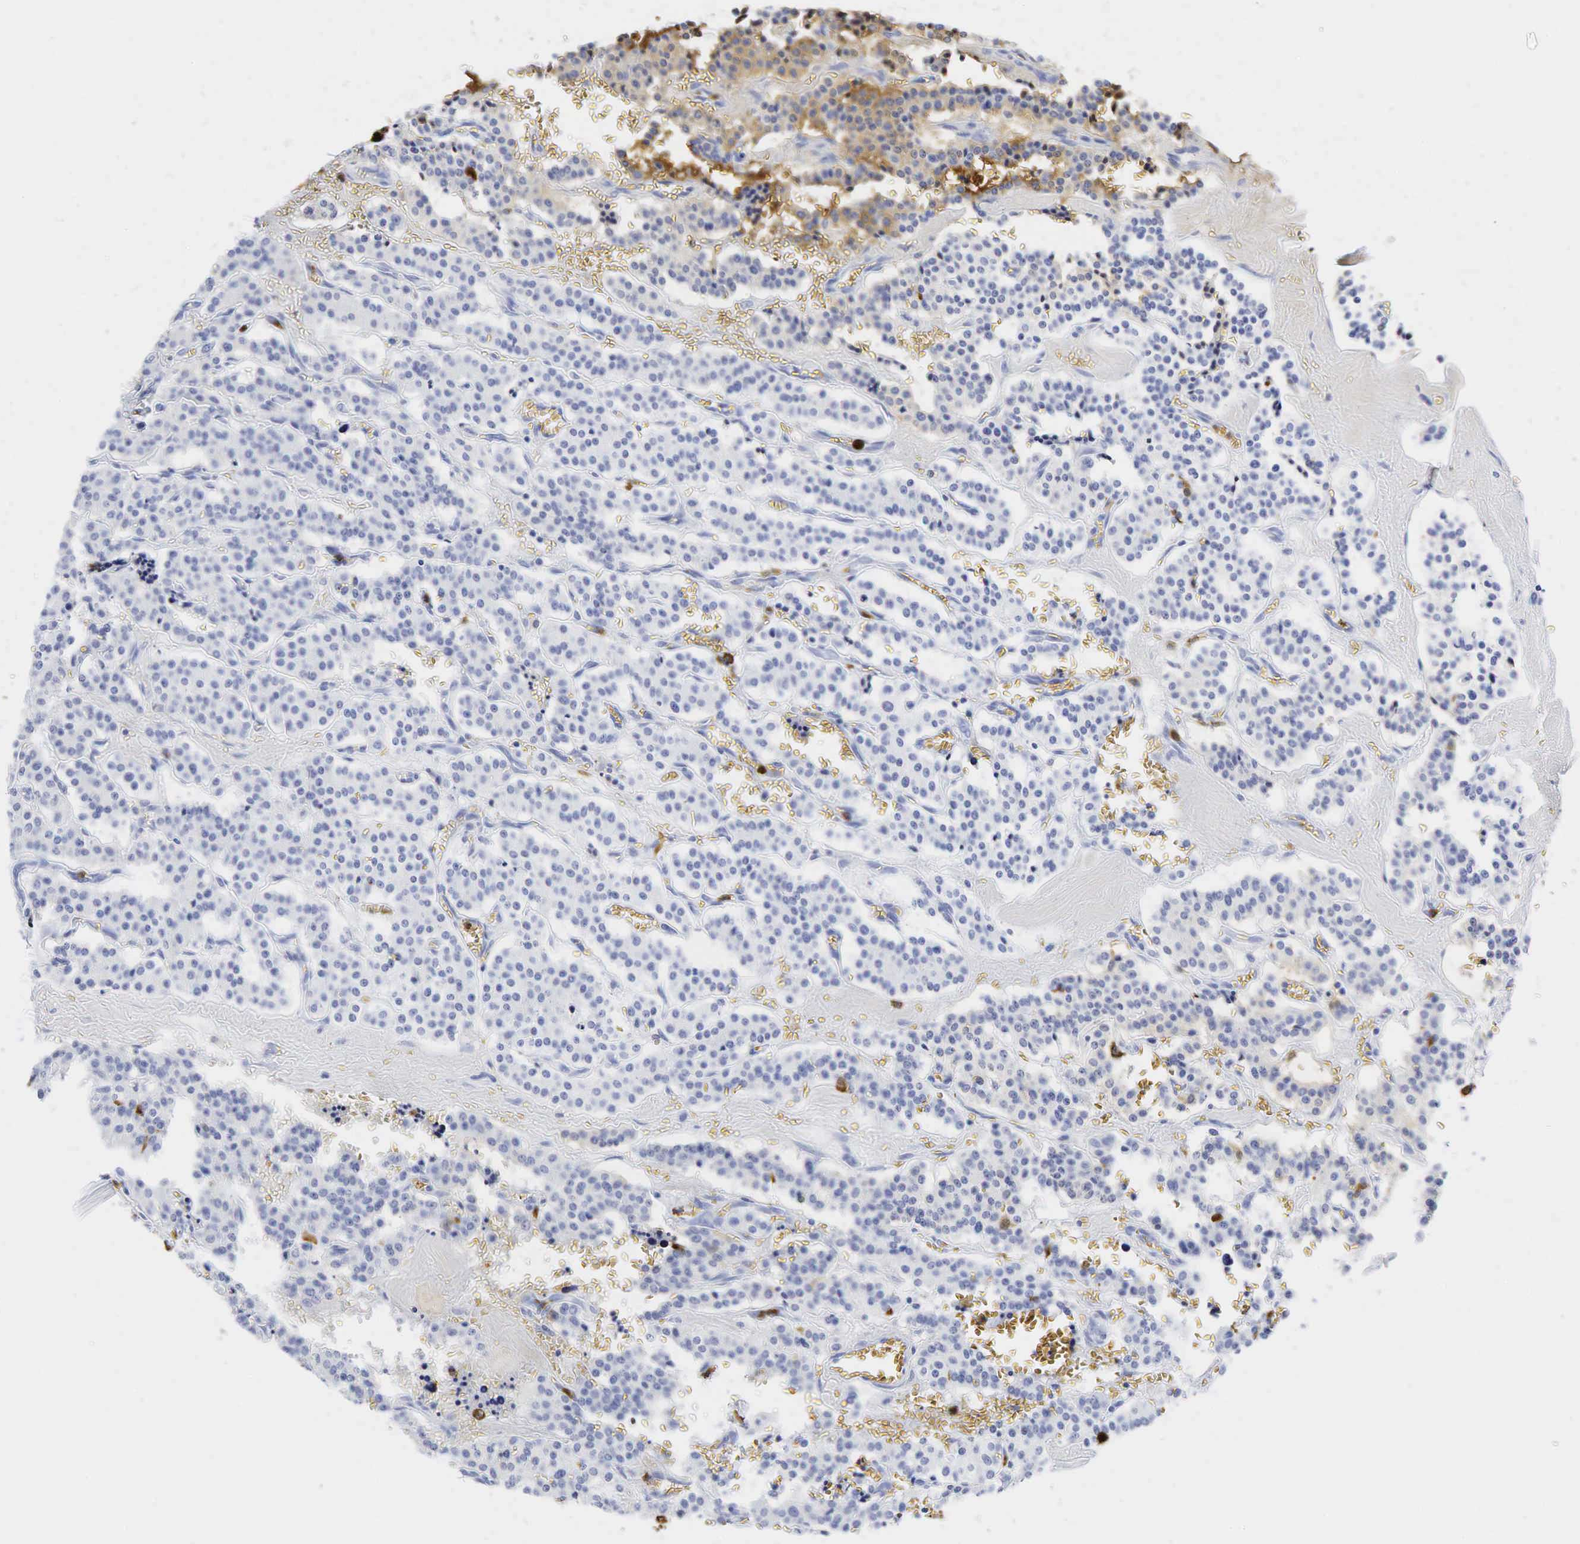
{"staining": {"intensity": "negative", "quantity": "none", "location": "none"}, "tissue": "carcinoid", "cell_type": "Tumor cells", "image_type": "cancer", "snomed": [{"axis": "morphology", "description": "Carcinoid, malignant, NOS"}, {"axis": "topography", "description": "Bronchus"}], "caption": "Immunohistochemical staining of carcinoid (malignant) shows no significant staining in tumor cells.", "gene": "LYZ", "patient": {"sex": "male", "age": 55}}